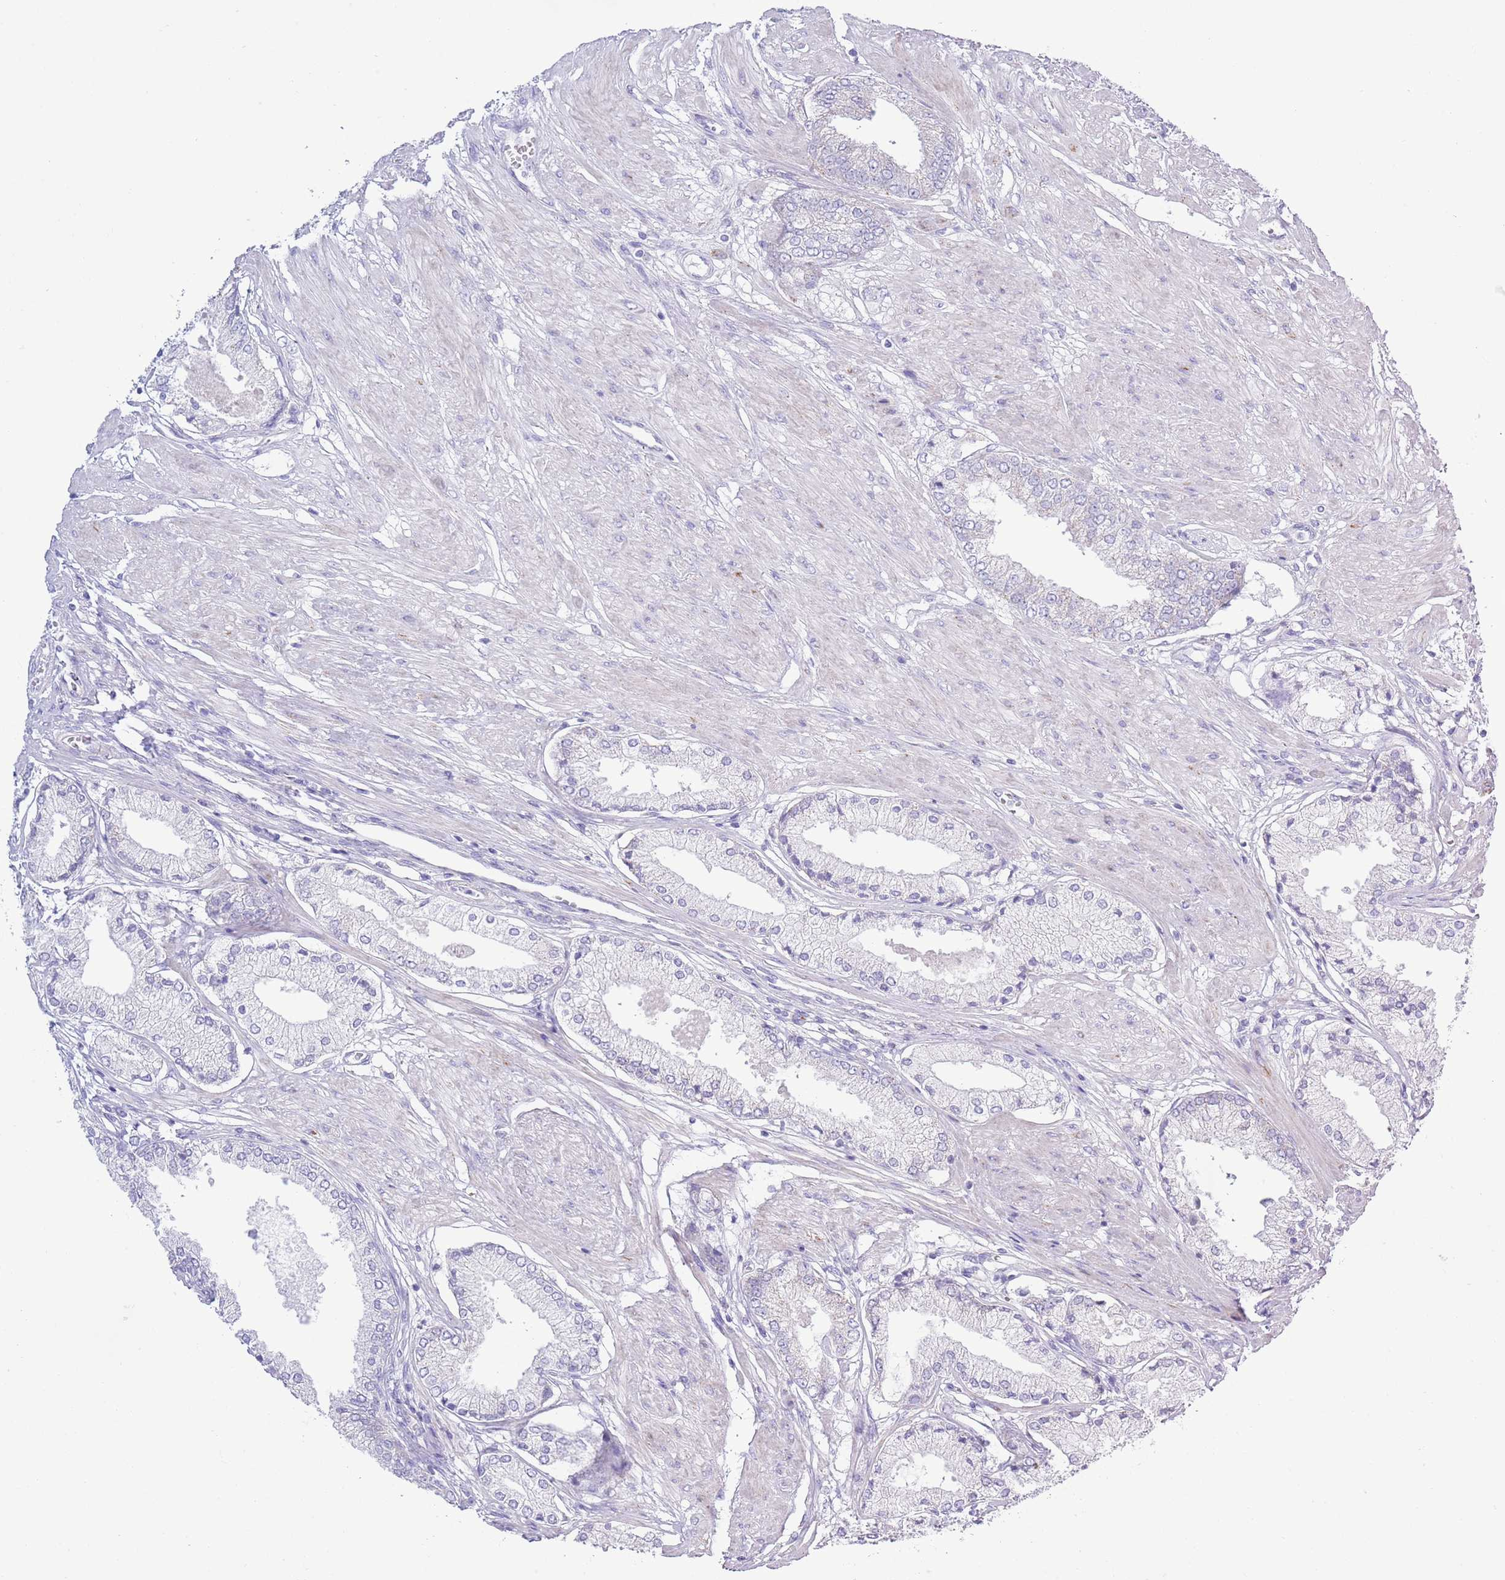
{"staining": {"intensity": "negative", "quantity": "none", "location": "none"}, "tissue": "prostate cancer", "cell_type": "Tumor cells", "image_type": "cancer", "snomed": [{"axis": "morphology", "description": "Adenocarcinoma, High grade"}, {"axis": "topography", "description": "Prostate and seminal vesicle, NOS"}], "caption": "Tumor cells show no significant protein positivity in prostate cancer.", "gene": "MOCOS", "patient": {"sex": "male", "age": 64}}